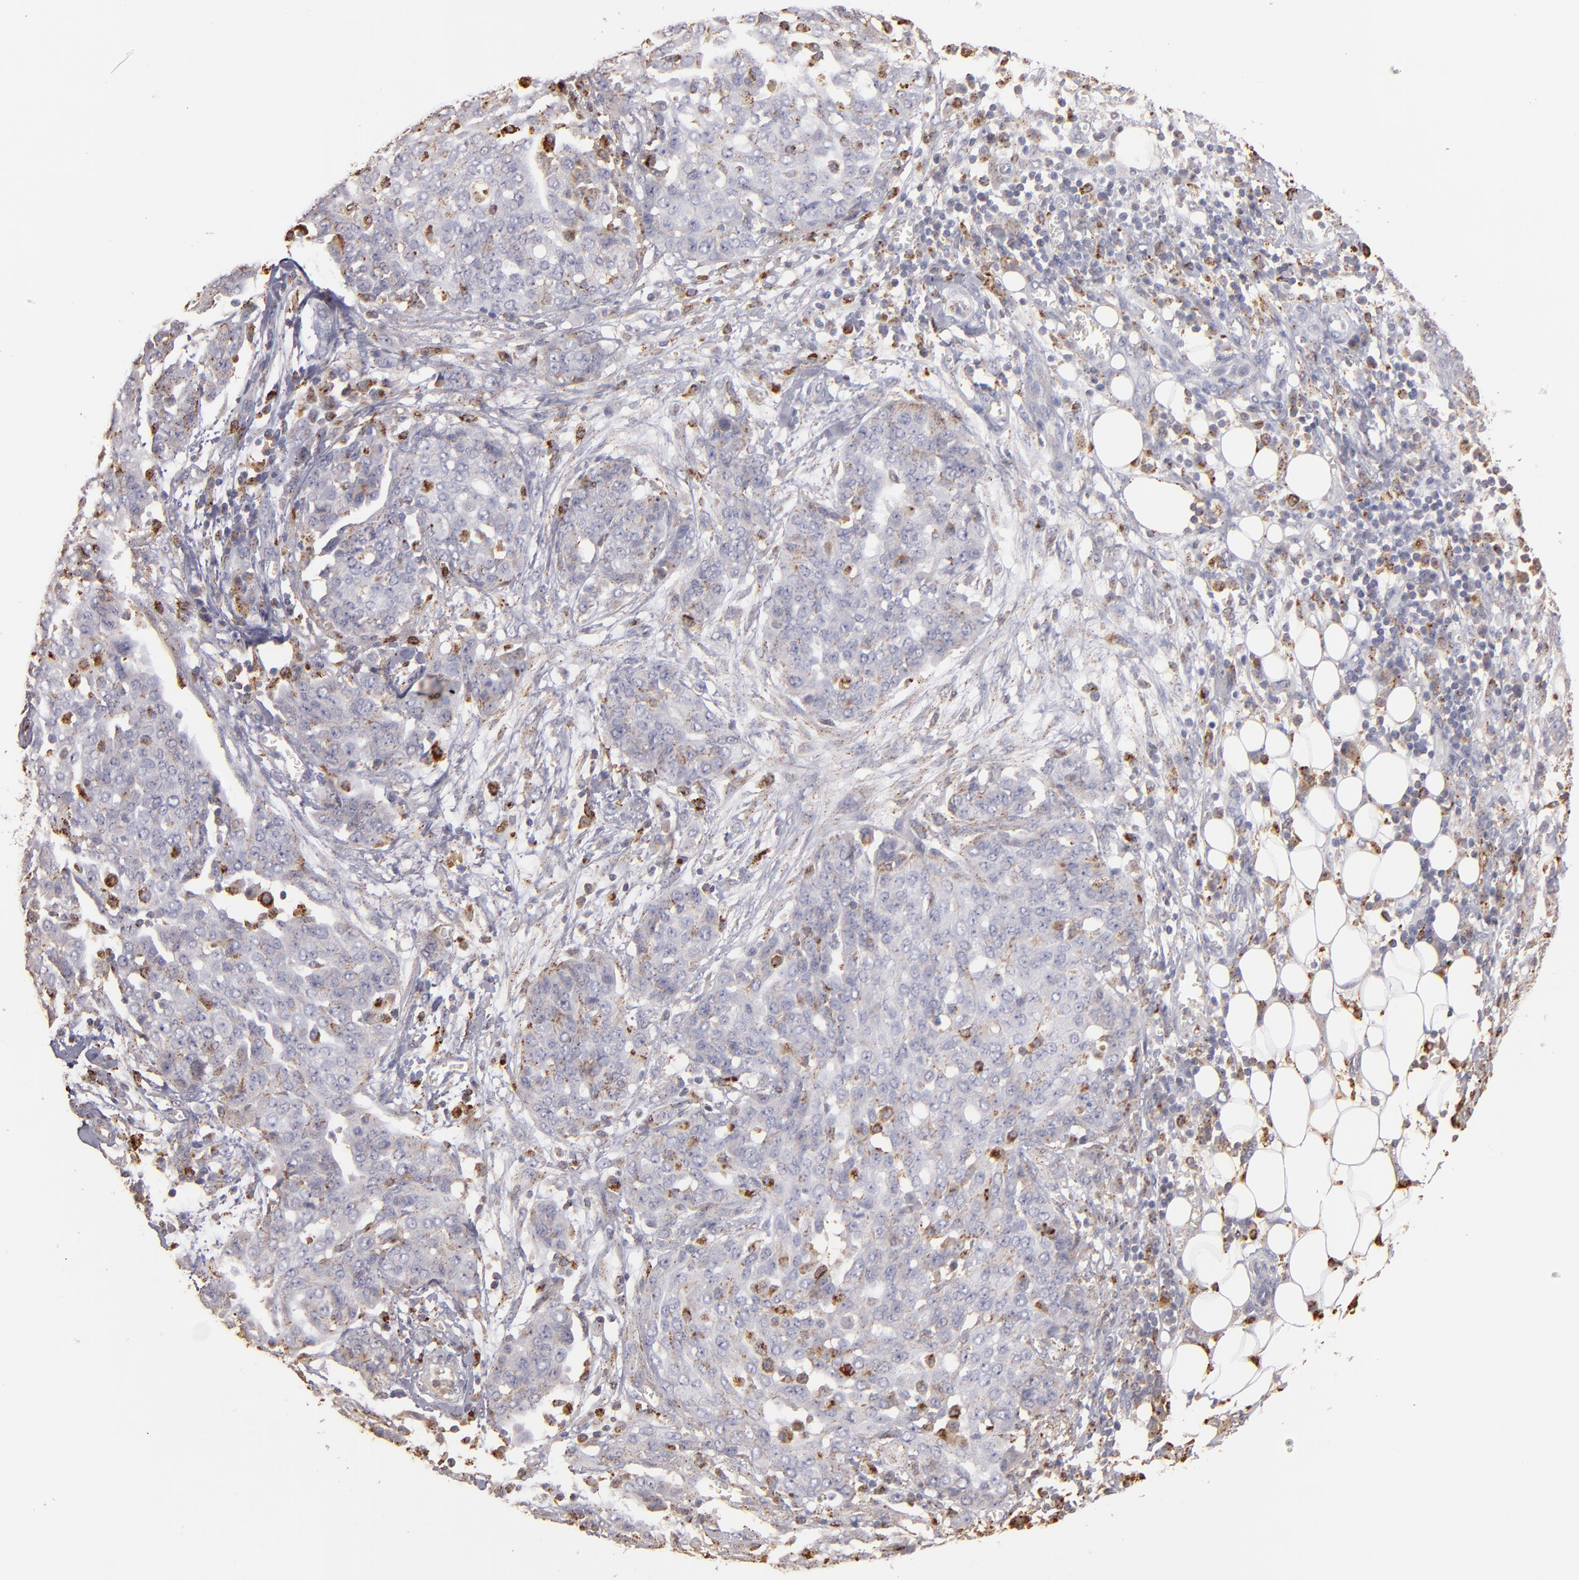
{"staining": {"intensity": "moderate", "quantity": "25%-75%", "location": "cytoplasmic/membranous"}, "tissue": "ovarian cancer", "cell_type": "Tumor cells", "image_type": "cancer", "snomed": [{"axis": "morphology", "description": "Cystadenocarcinoma, serous, NOS"}, {"axis": "topography", "description": "Soft tissue"}, {"axis": "topography", "description": "Ovary"}], "caption": "Immunohistochemical staining of serous cystadenocarcinoma (ovarian) exhibits medium levels of moderate cytoplasmic/membranous protein positivity in about 25%-75% of tumor cells. (IHC, brightfield microscopy, high magnification).", "gene": "TRAF1", "patient": {"sex": "female", "age": 57}}